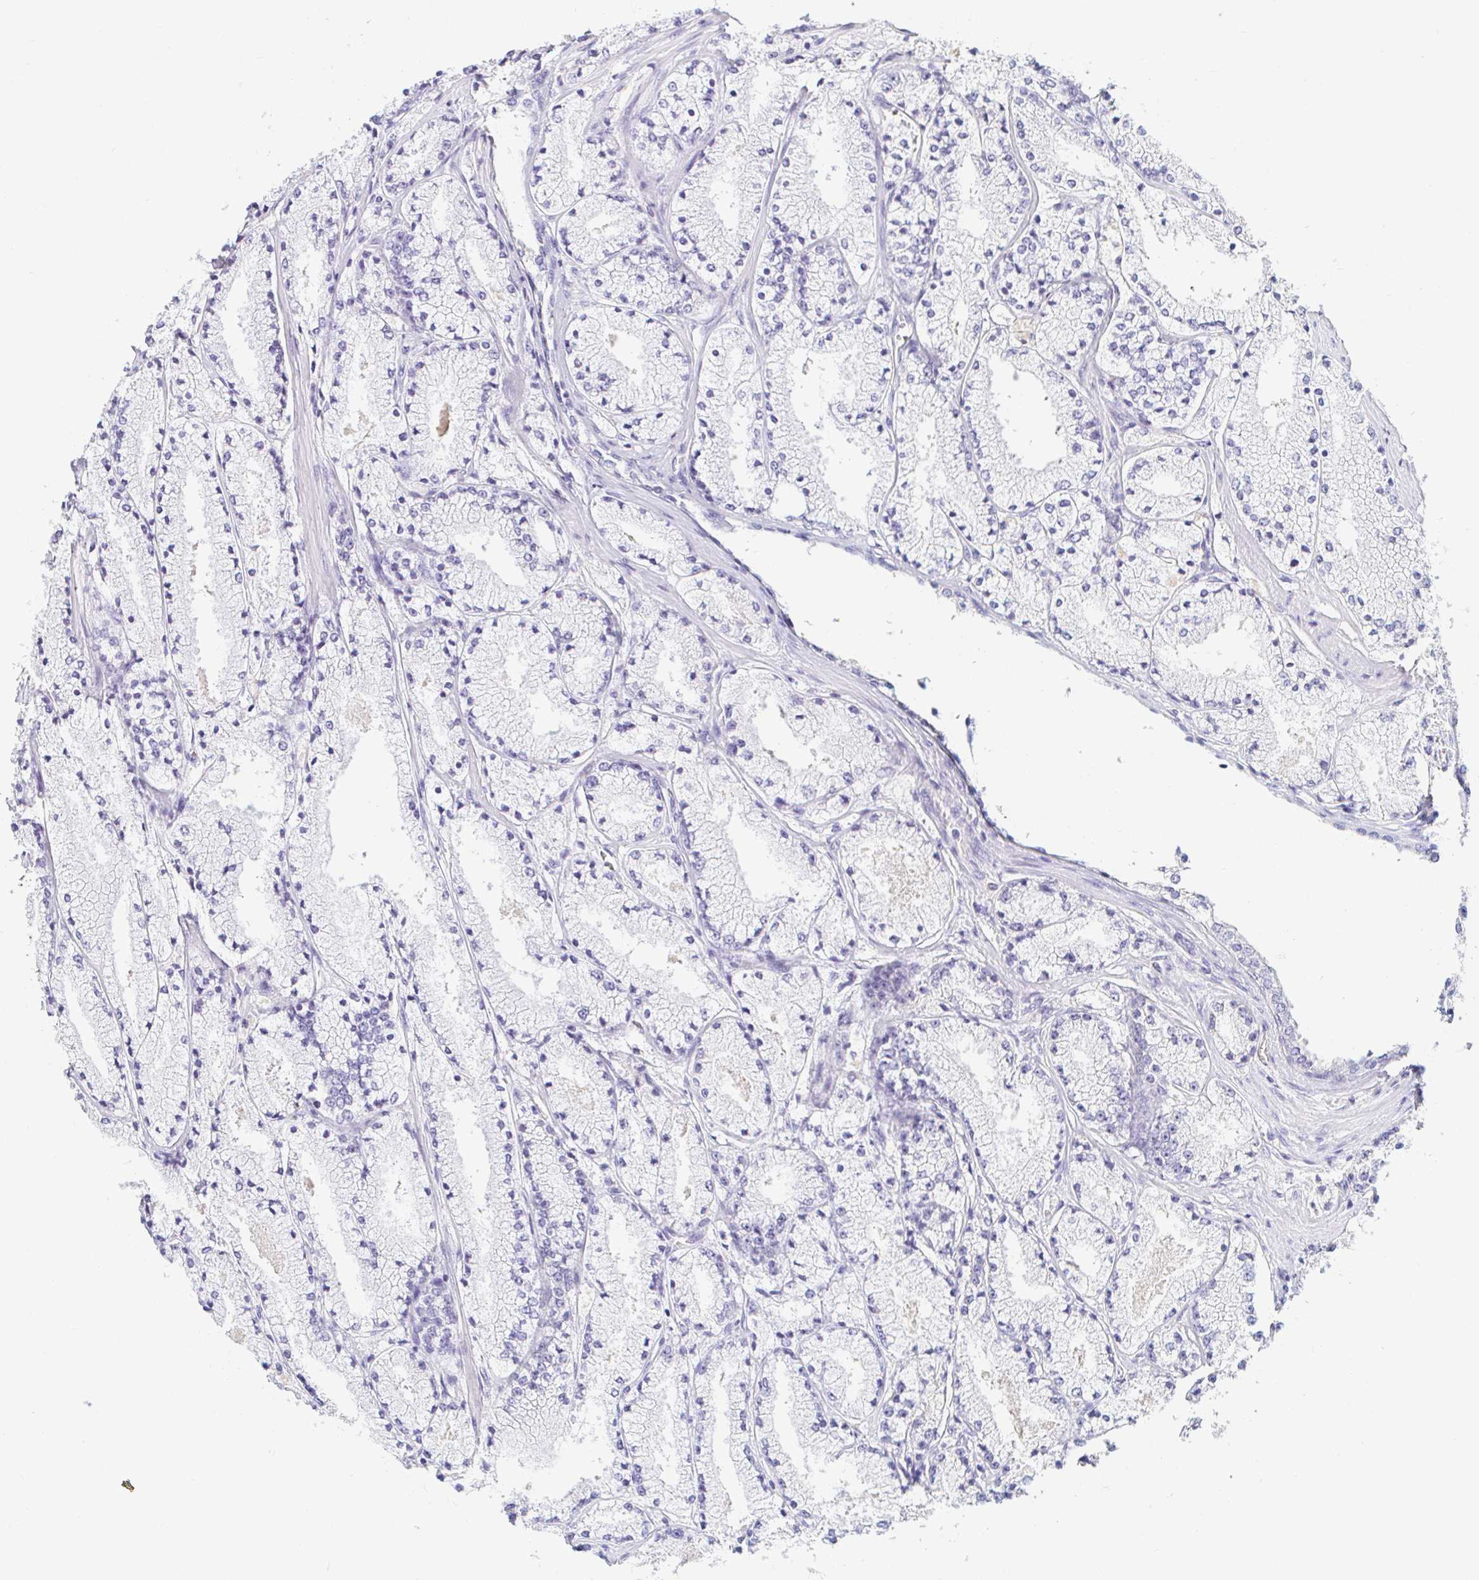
{"staining": {"intensity": "negative", "quantity": "none", "location": "none"}, "tissue": "prostate cancer", "cell_type": "Tumor cells", "image_type": "cancer", "snomed": [{"axis": "morphology", "description": "Adenocarcinoma, High grade"}, {"axis": "topography", "description": "Prostate"}], "caption": "IHC of human prostate cancer (adenocarcinoma (high-grade)) exhibits no positivity in tumor cells. (Brightfield microscopy of DAB (3,3'-diaminobenzidine) immunohistochemistry at high magnification).", "gene": "TEX44", "patient": {"sex": "male", "age": 63}}